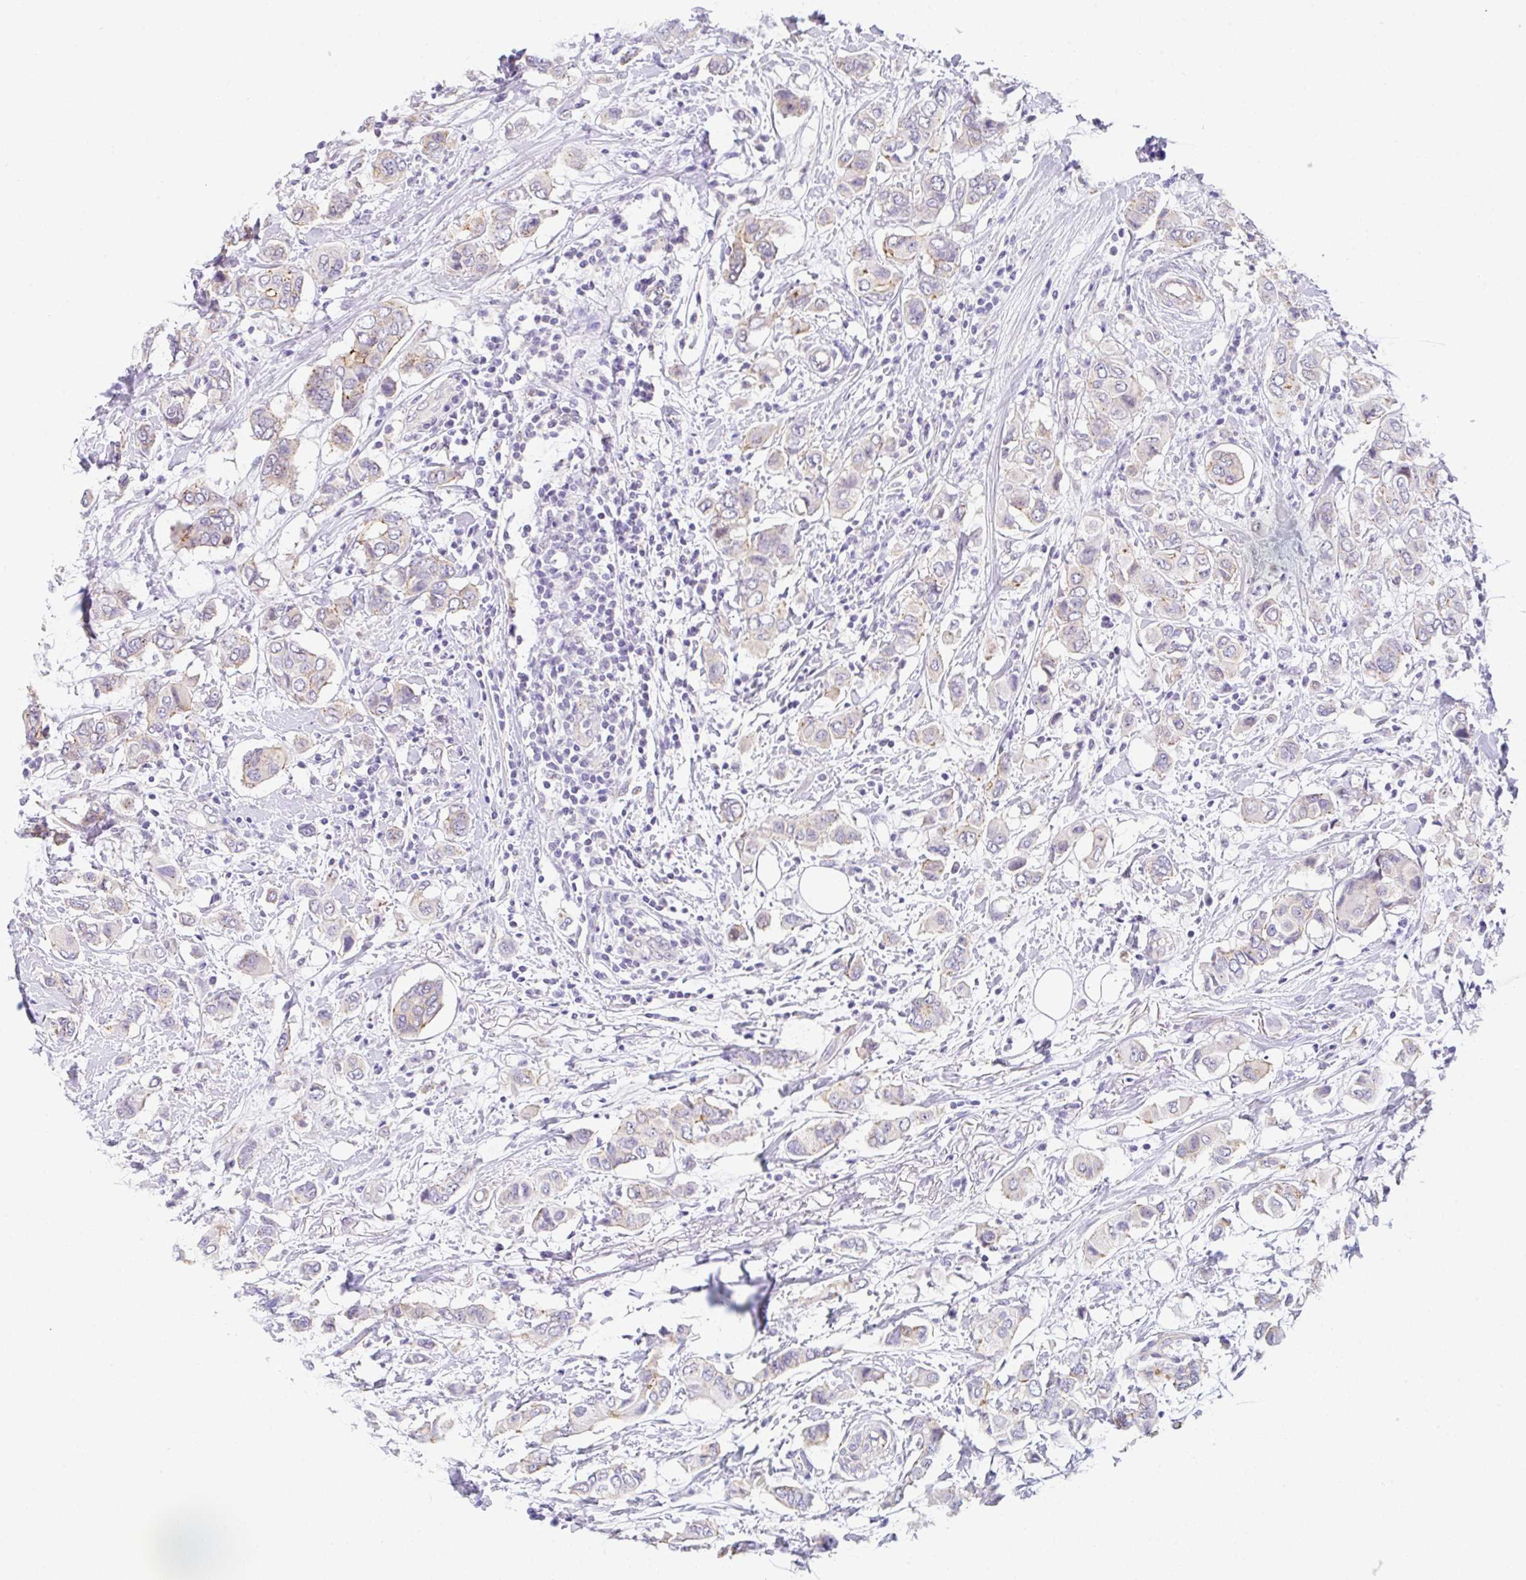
{"staining": {"intensity": "negative", "quantity": "none", "location": "none"}, "tissue": "breast cancer", "cell_type": "Tumor cells", "image_type": "cancer", "snomed": [{"axis": "morphology", "description": "Lobular carcinoma"}, {"axis": "topography", "description": "Breast"}], "caption": "IHC photomicrograph of breast cancer stained for a protein (brown), which displays no expression in tumor cells. (IHC, brightfield microscopy, high magnification).", "gene": "CGNL1", "patient": {"sex": "female", "age": 51}}